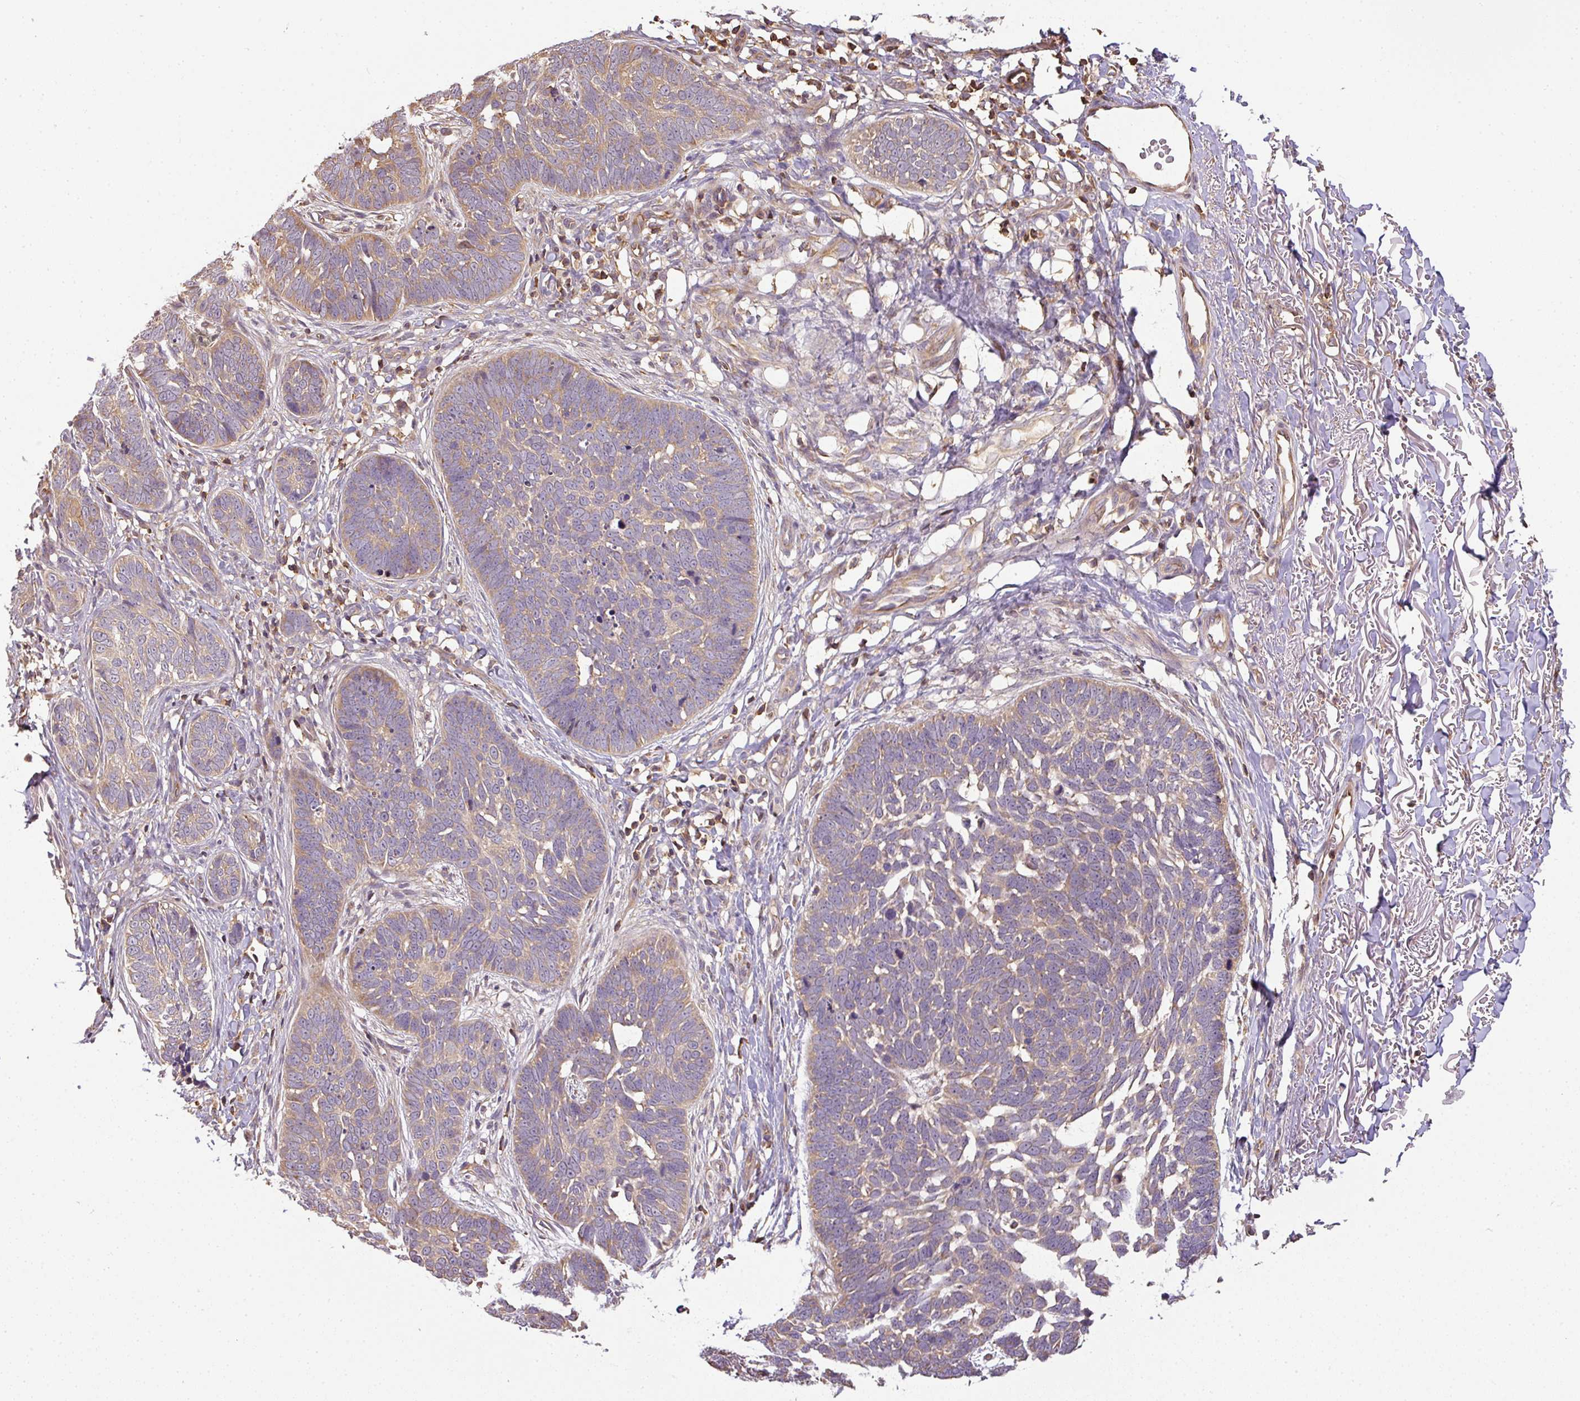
{"staining": {"intensity": "weak", "quantity": "25%-75%", "location": "cytoplasmic/membranous"}, "tissue": "skin cancer", "cell_type": "Tumor cells", "image_type": "cancer", "snomed": [{"axis": "morphology", "description": "Normal tissue, NOS"}, {"axis": "morphology", "description": "Basal cell carcinoma"}, {"axis": "topography", "description": "Skin"}], "caption": "A low amount of weak cytoplasmic/membranous positivity is present in approximately 25%-75% of tumor cells in basal cell carcinoma (skin) tissue.", "gene": "TCL1B", "patient": {"sex": "male", "age": 77}}